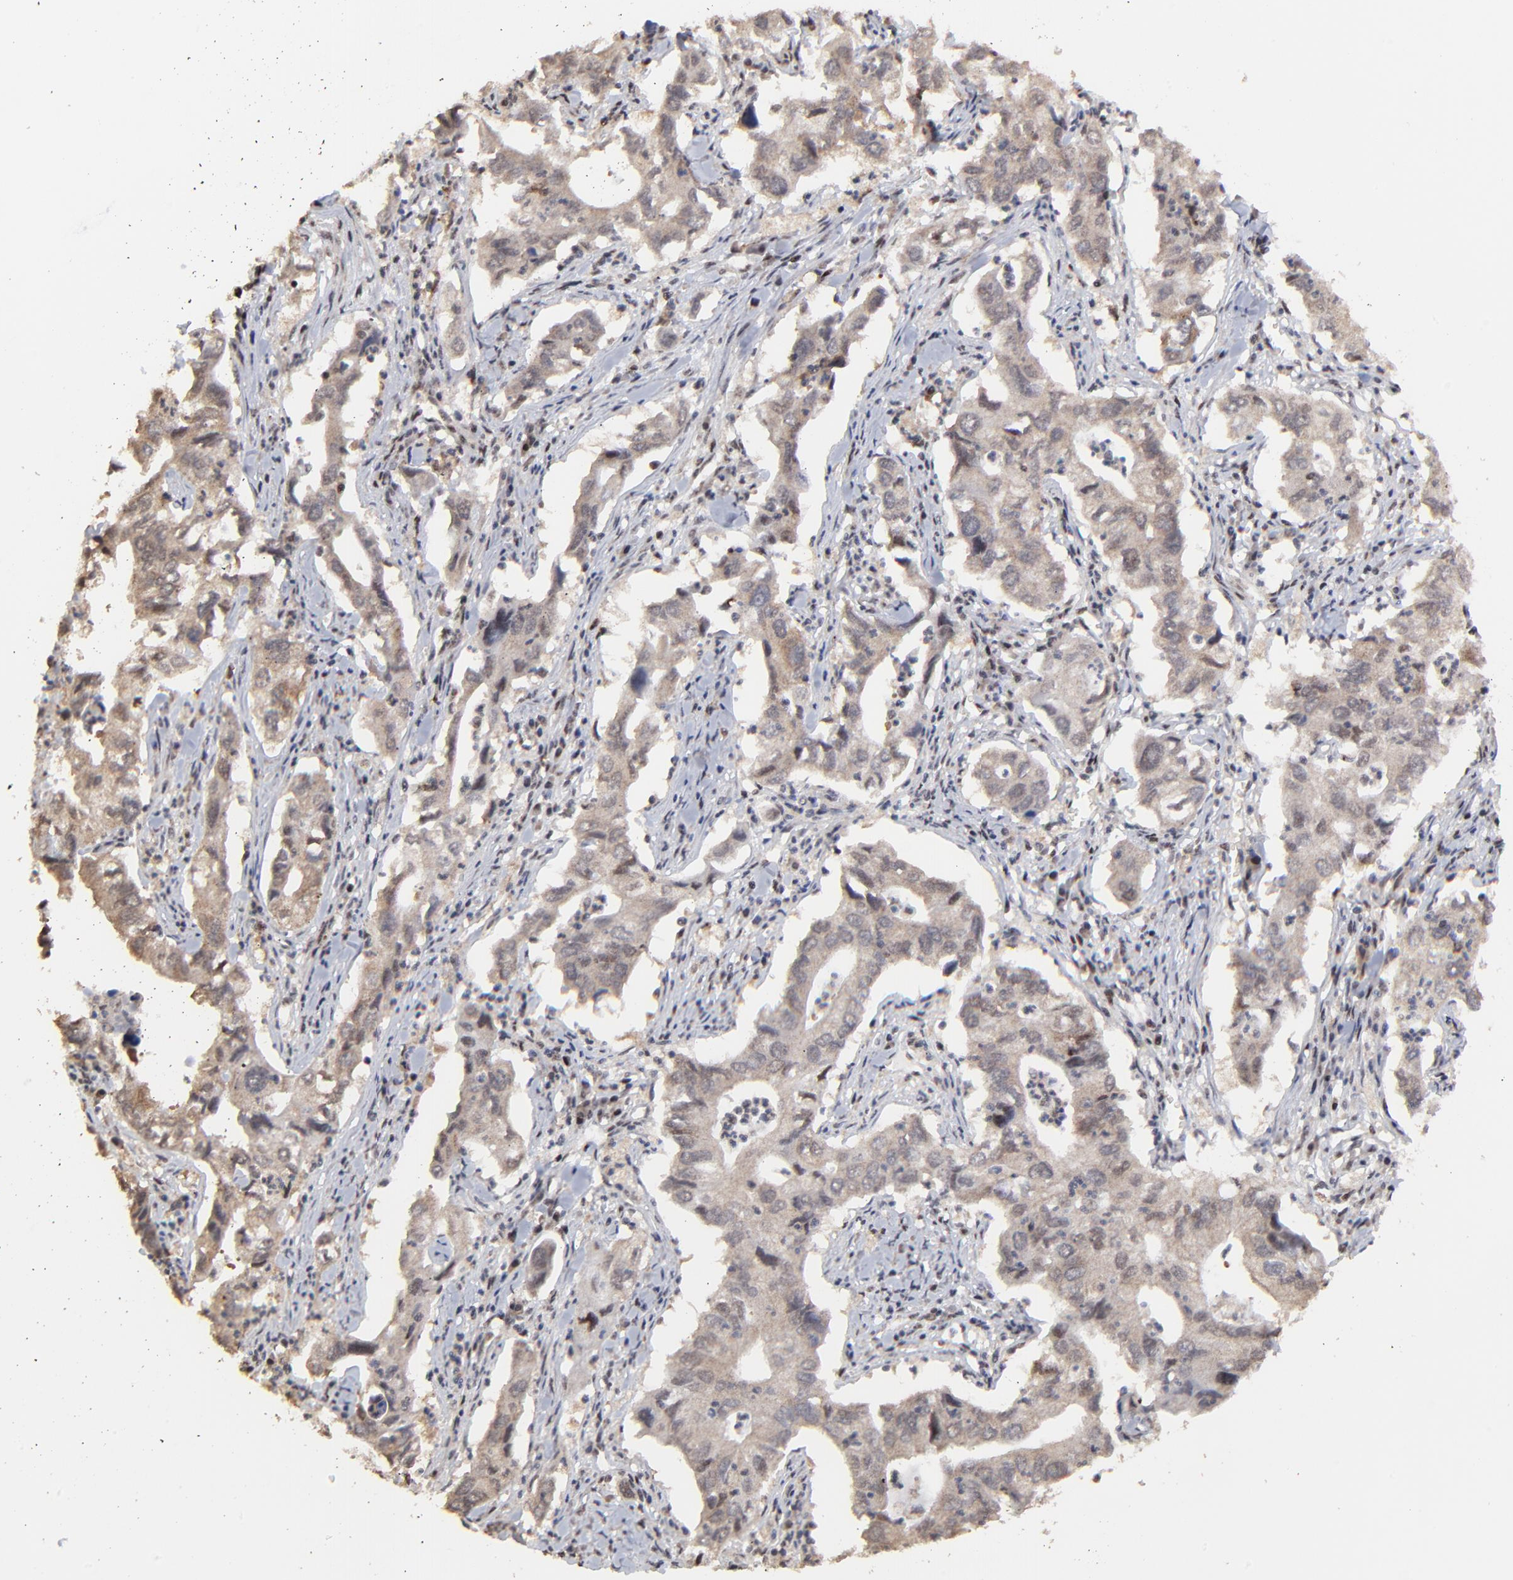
{"staining": {"intensity": "weak", "quantity": "<25%", "location": "nuclear"}, "tissue": "lung cancer", "cell_type": "Tumor cells", "image_type": "cancer", "snomed": [{"axis": "morphology", "description": "Adenocarcinoma, NOS"}, {"axis": "topography", "description": "Lung"}], "caption": "Micrograph shows no protein positivity in tumor cells of lung cancer tissue.", "gene": "RBM22", "patient": {"sex": "male", "age": 48}}